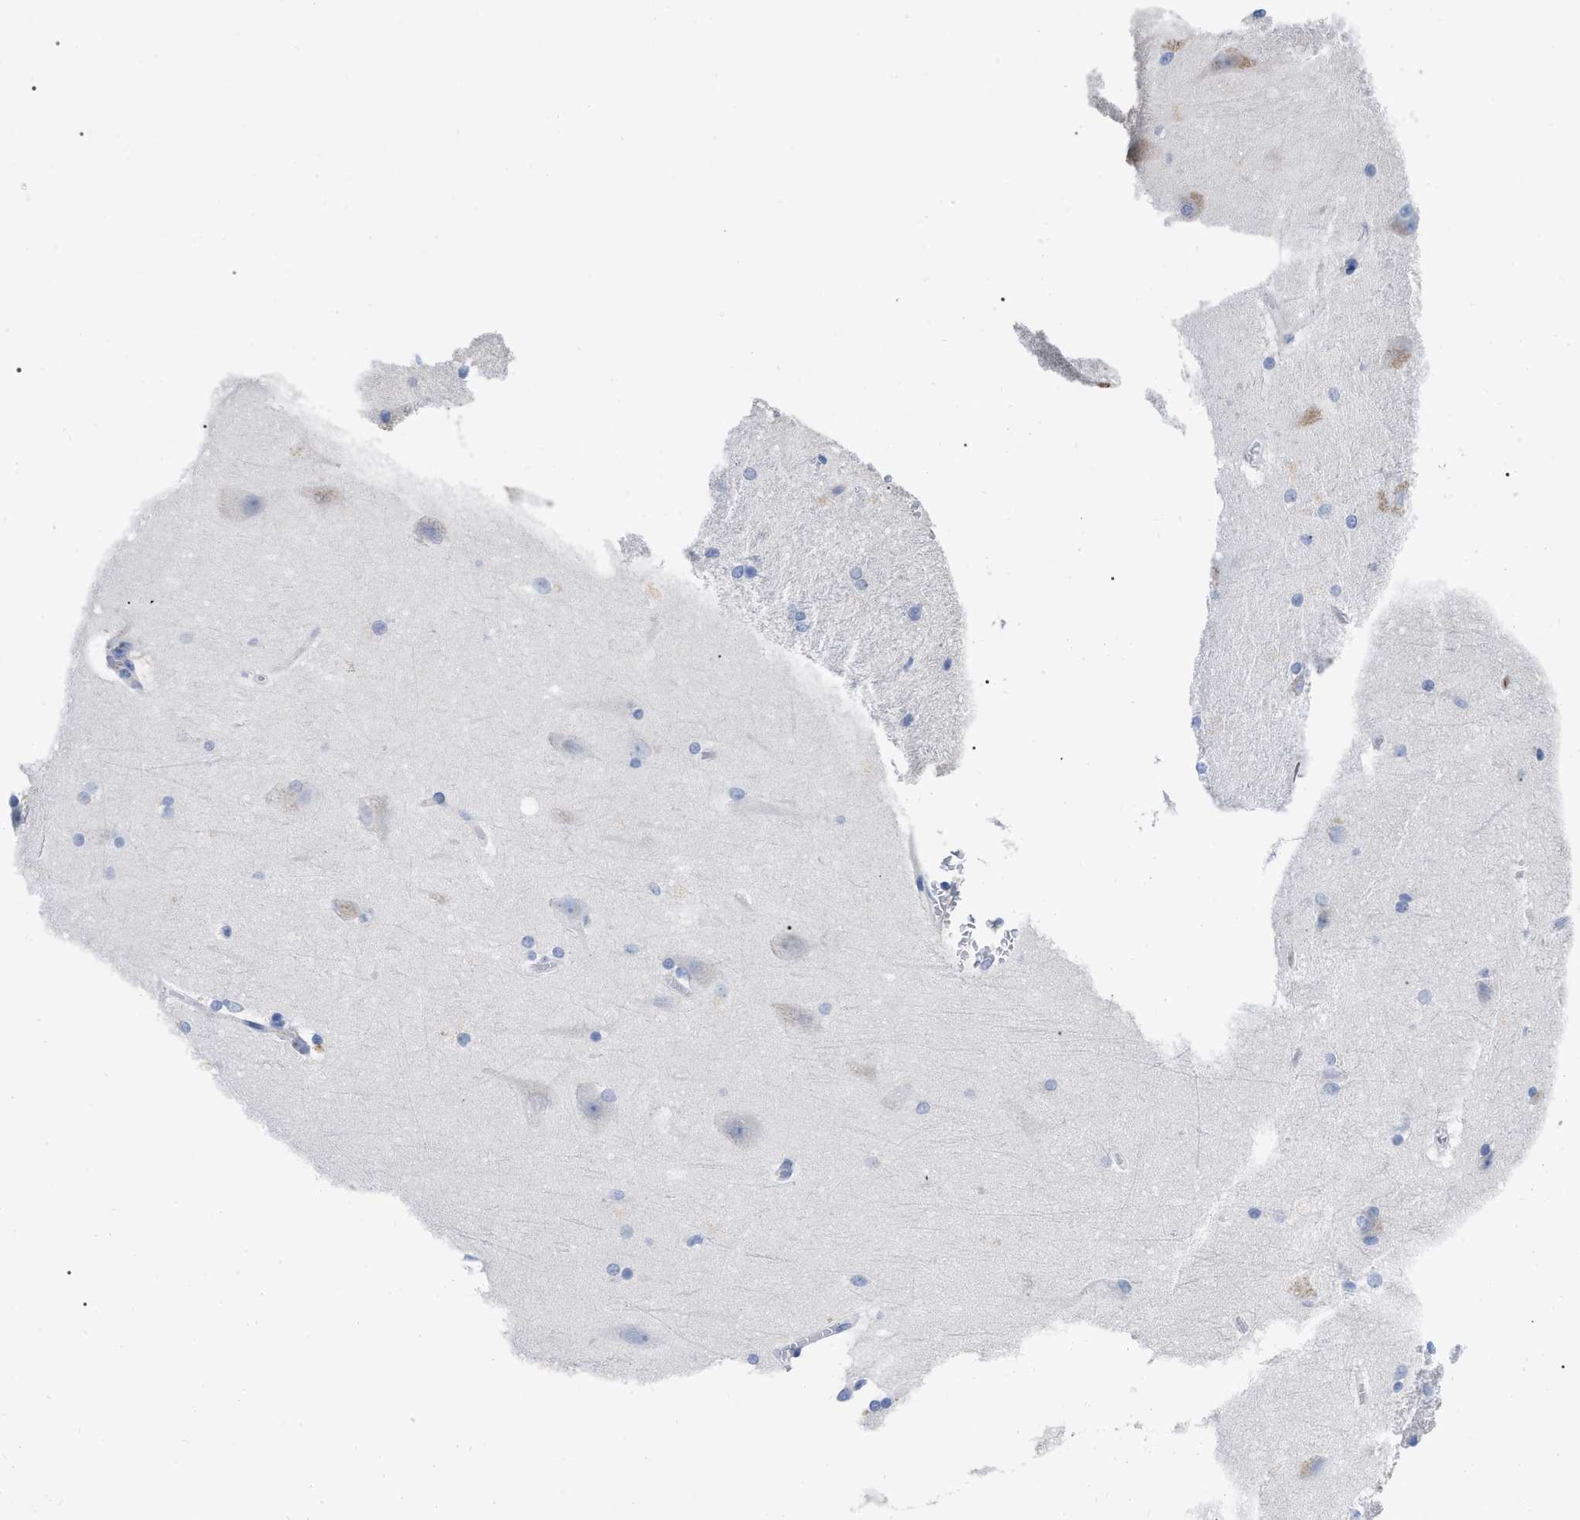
{"staining": {"intensity": "negative", "quantity": "none", "location": "none"}, "tissue": "cerebral cortex", "cell_type": "Endothelial cells", "image_type": "normal", "snomed": [{"axis": "morphology", "description": "Normal tissue, NOS"}, {"axis": "topography", "description": "Cerebral cortex"}, {"axis": "topography", "description": "Hippocampus"}], "caption": "This is an immunohistochemistry photomicrograph of unremarkable cerebral cortex. There is no staining in endothelial cells.", "gene": "IGHV5", "patient": {"sex": "female", "age": 19}}